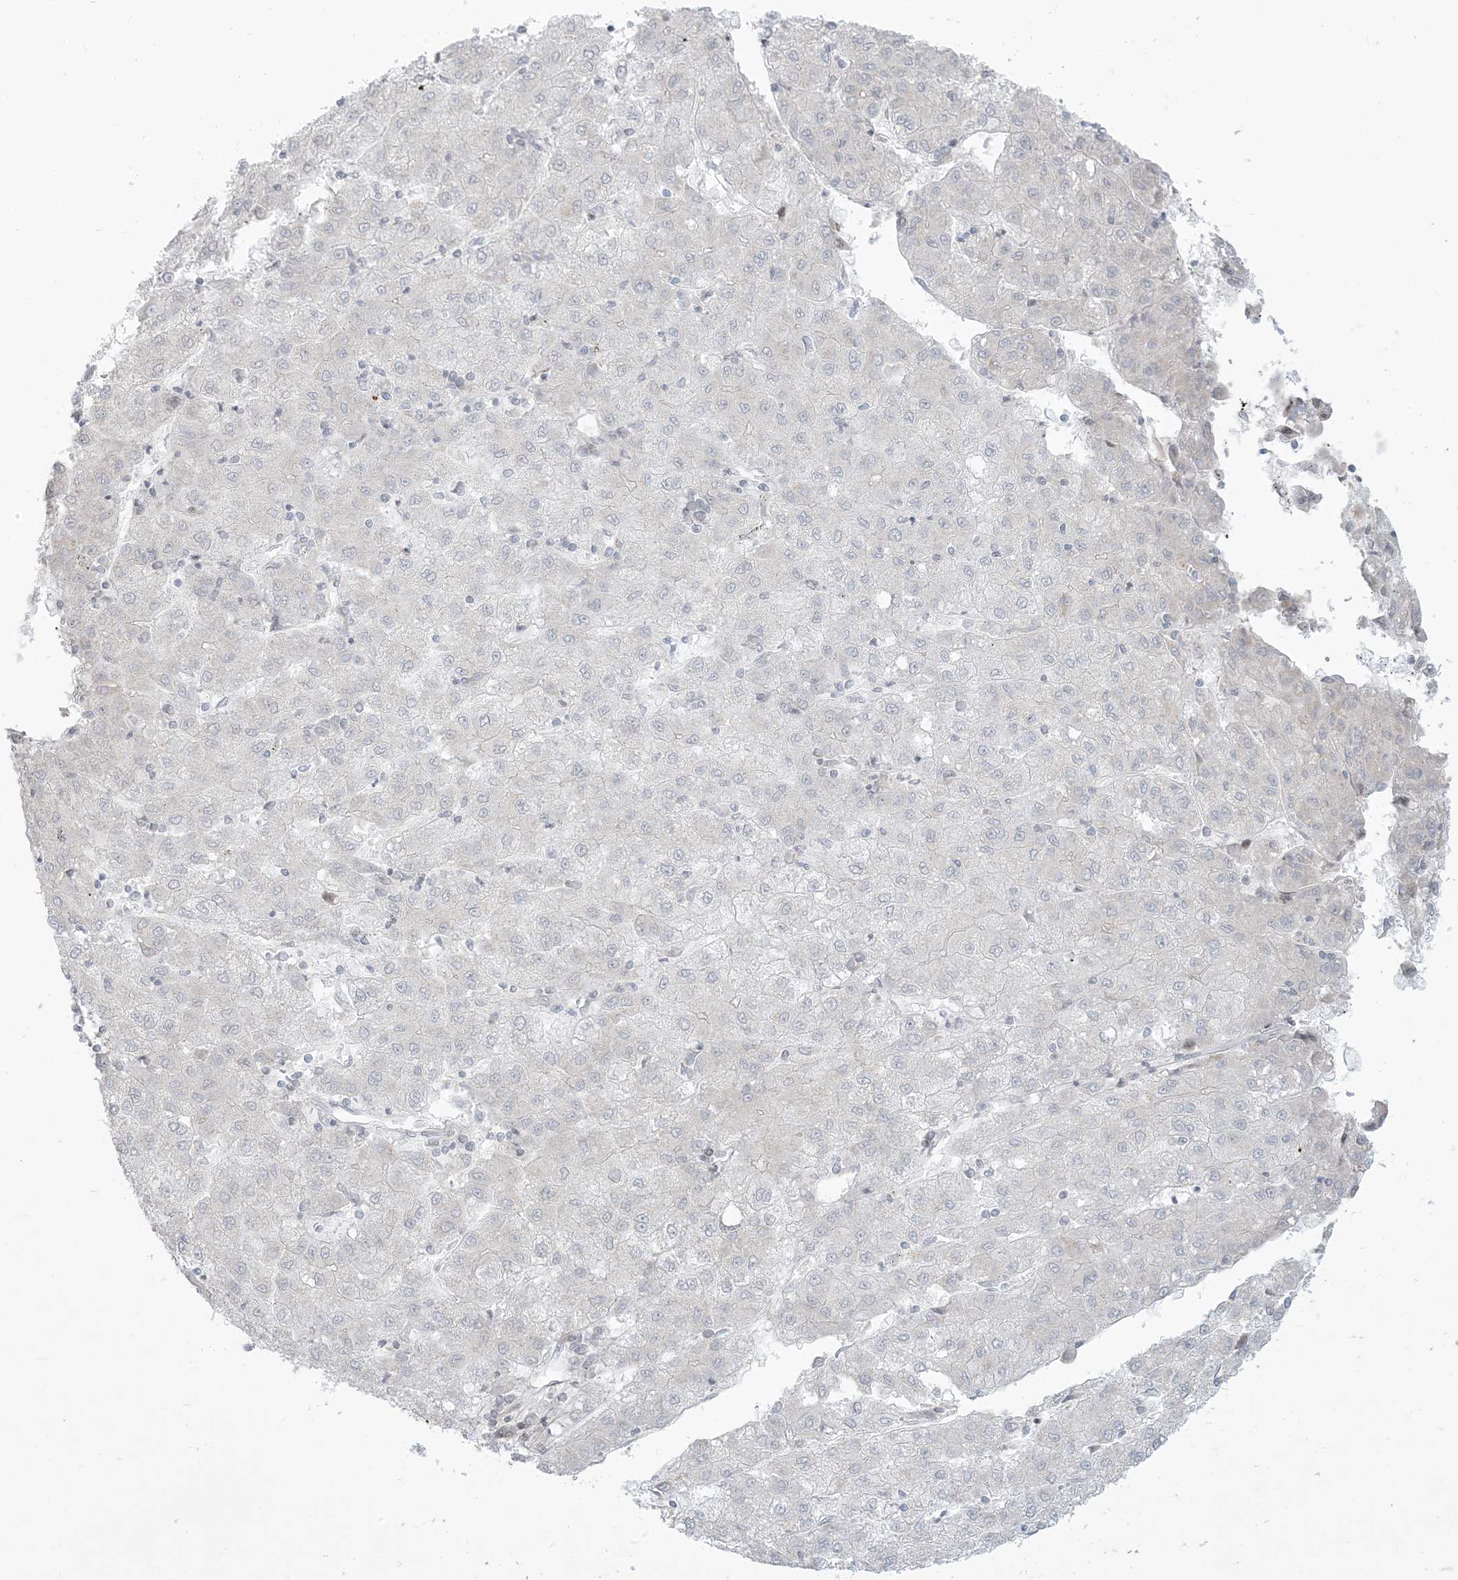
{"staining": {"intensity": "negative", "quantity": "none", "location": "none"}, "tissue": "liver cancer", "cell_type": "Tumor cells", "image_type": "cancer", "snomed": [{"axis": "morphology", "description": "Carcinoma, Hepatocellular, NOS"}, {"axis": "topography", "description": "Liver"}], "caption": "Hepatocellular carcinoma (liver) was stained to show a protein in brown. There is no significant positivity in tumor cells. (DAB IHC visualized using brightfield microscopy, high magnification).", "gene": "AFTPH", "patient": {"sex": "male", "age": 72}}